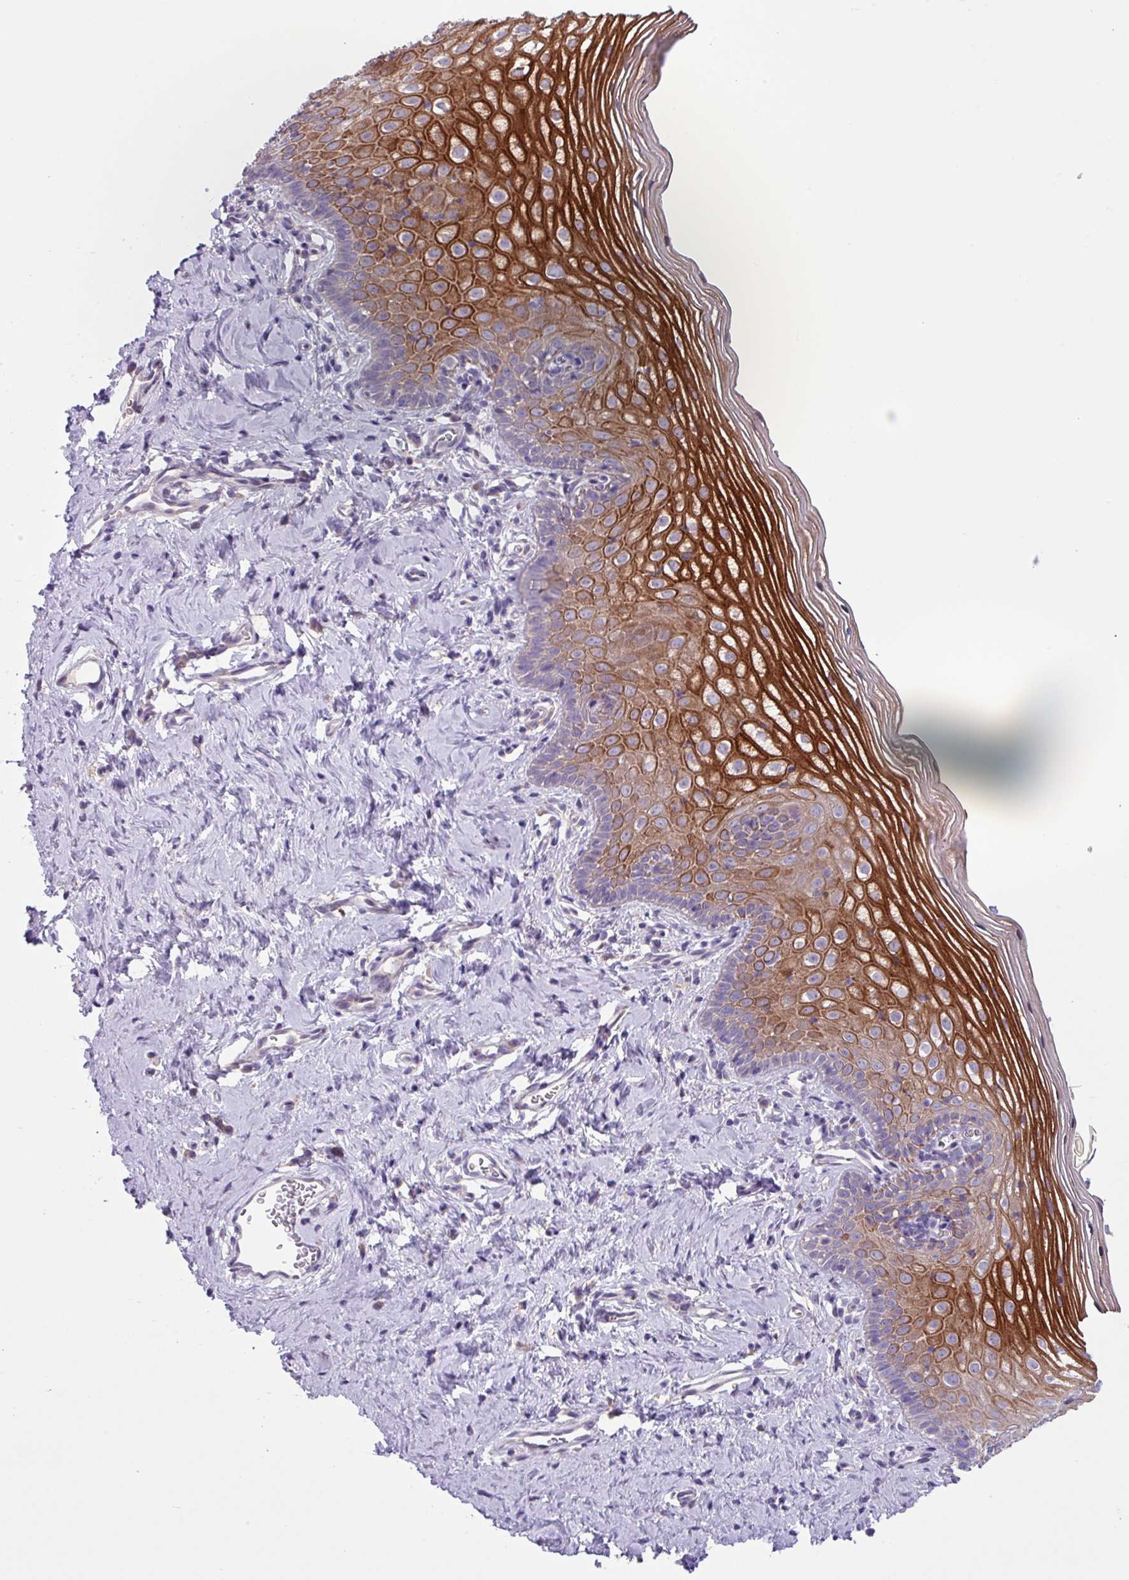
{"staining": {"intensity": "moderate", "quantity": "<25%", "location": "cytoplasmic/membranous"}, "tissue": "cervix", "cell_type": "Glandular cells", "image_type": "normal", "snomed": [{"axis": "morphology", "description": "Normal tissue, NOS"}, {"axis": "topography", "description": "Cervix"}], "caption": "Benign cervix exhibits moderate cytoplasmic/membranous positivity in about <25% of glandular cells.", "gene": "IQCJ", "patient": {"sex": "female", "age": 44}}